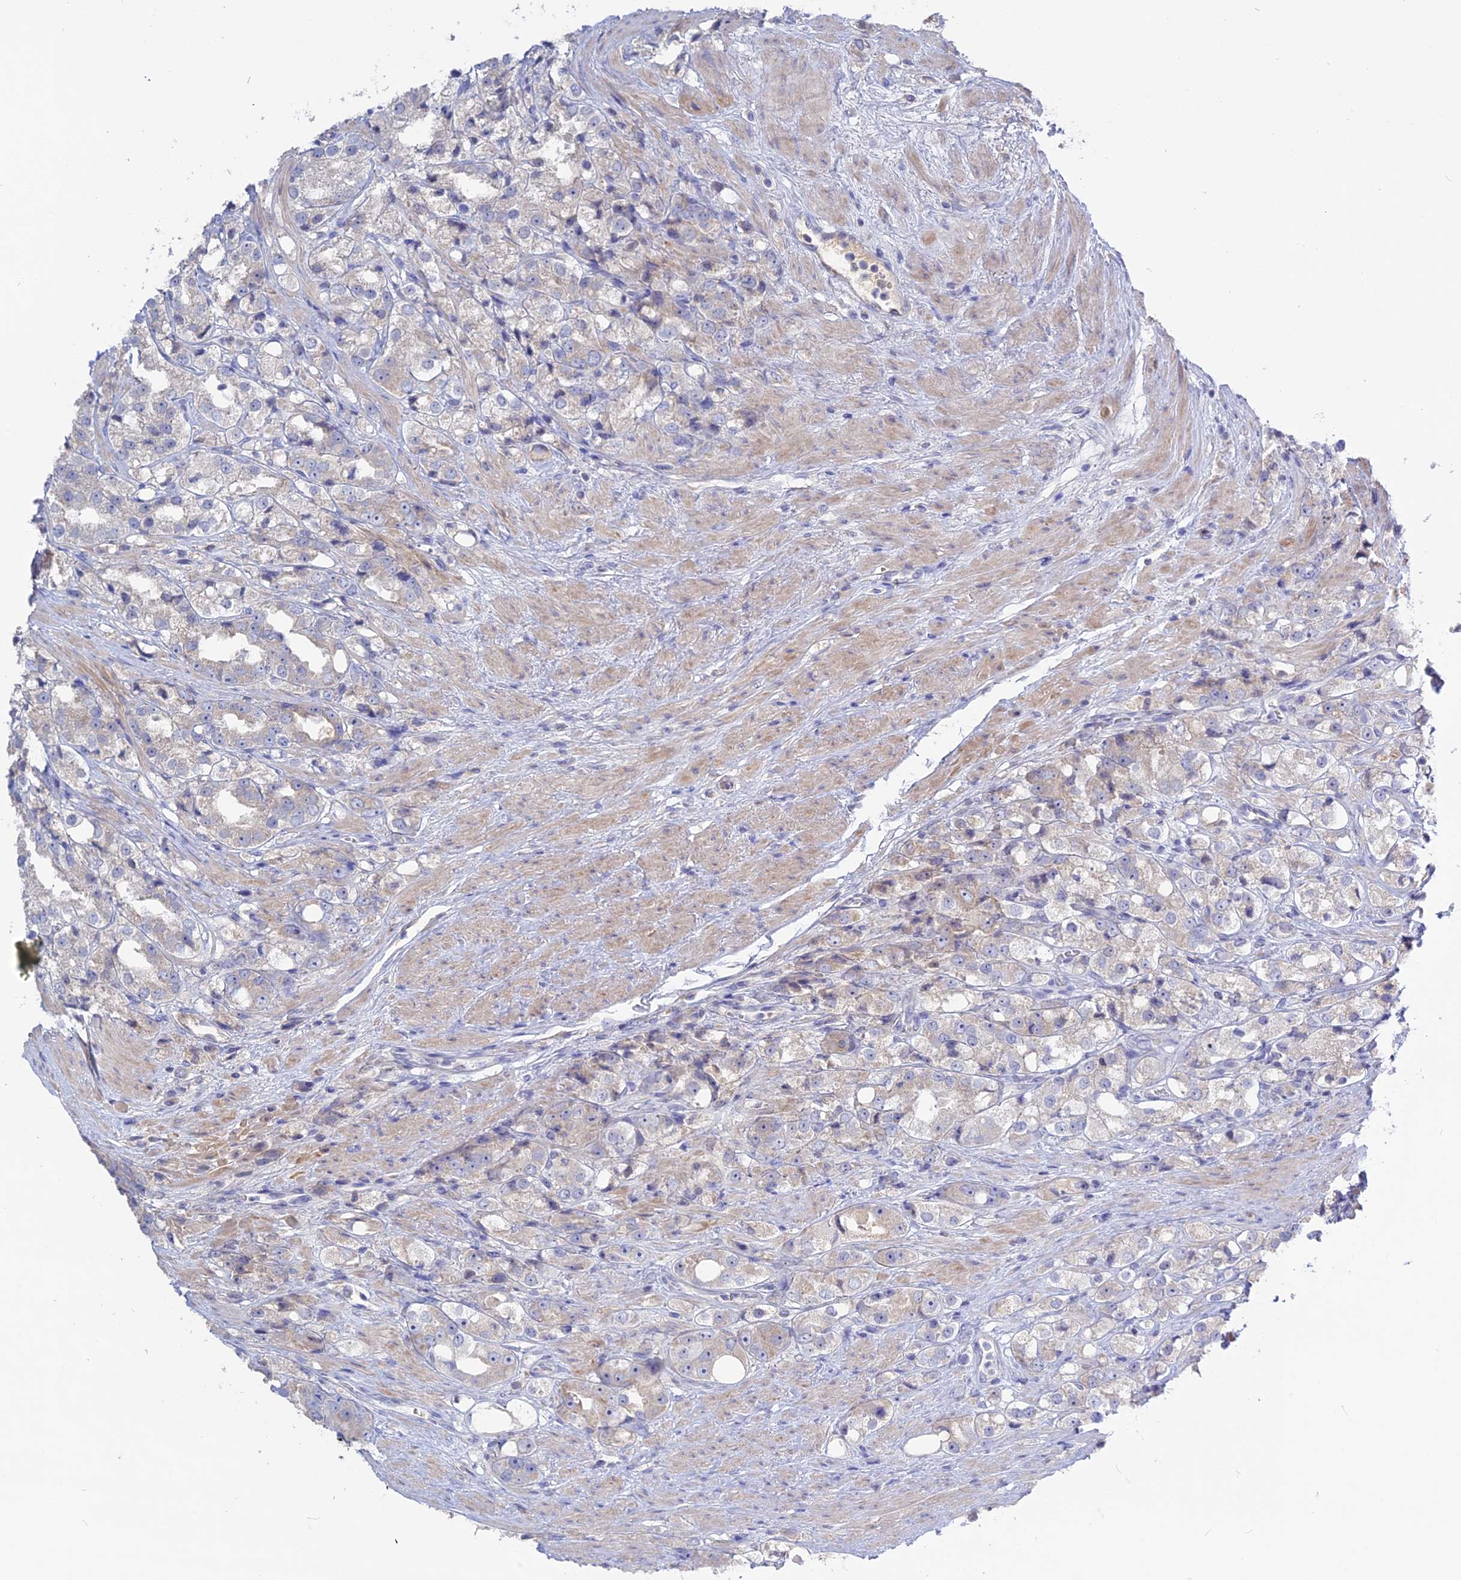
{"staining": {"intensity": "negative", "quantity": "none", "location": "none"}, "tissue": "prostate cancer", "cell_type": "Tumor cells", "image_type": "cancer", "snomed": [{"axis": "morphology", "description": "Adenocarcinoma, NOS"}, {"axis": "topography", "description": "Prostate"}], "caption": "There is no significant positivity in tumor cells of prostate adenocarcinoma.", "gene": "ADGRA1", "patient": {"sex": "male", "age": 79}}